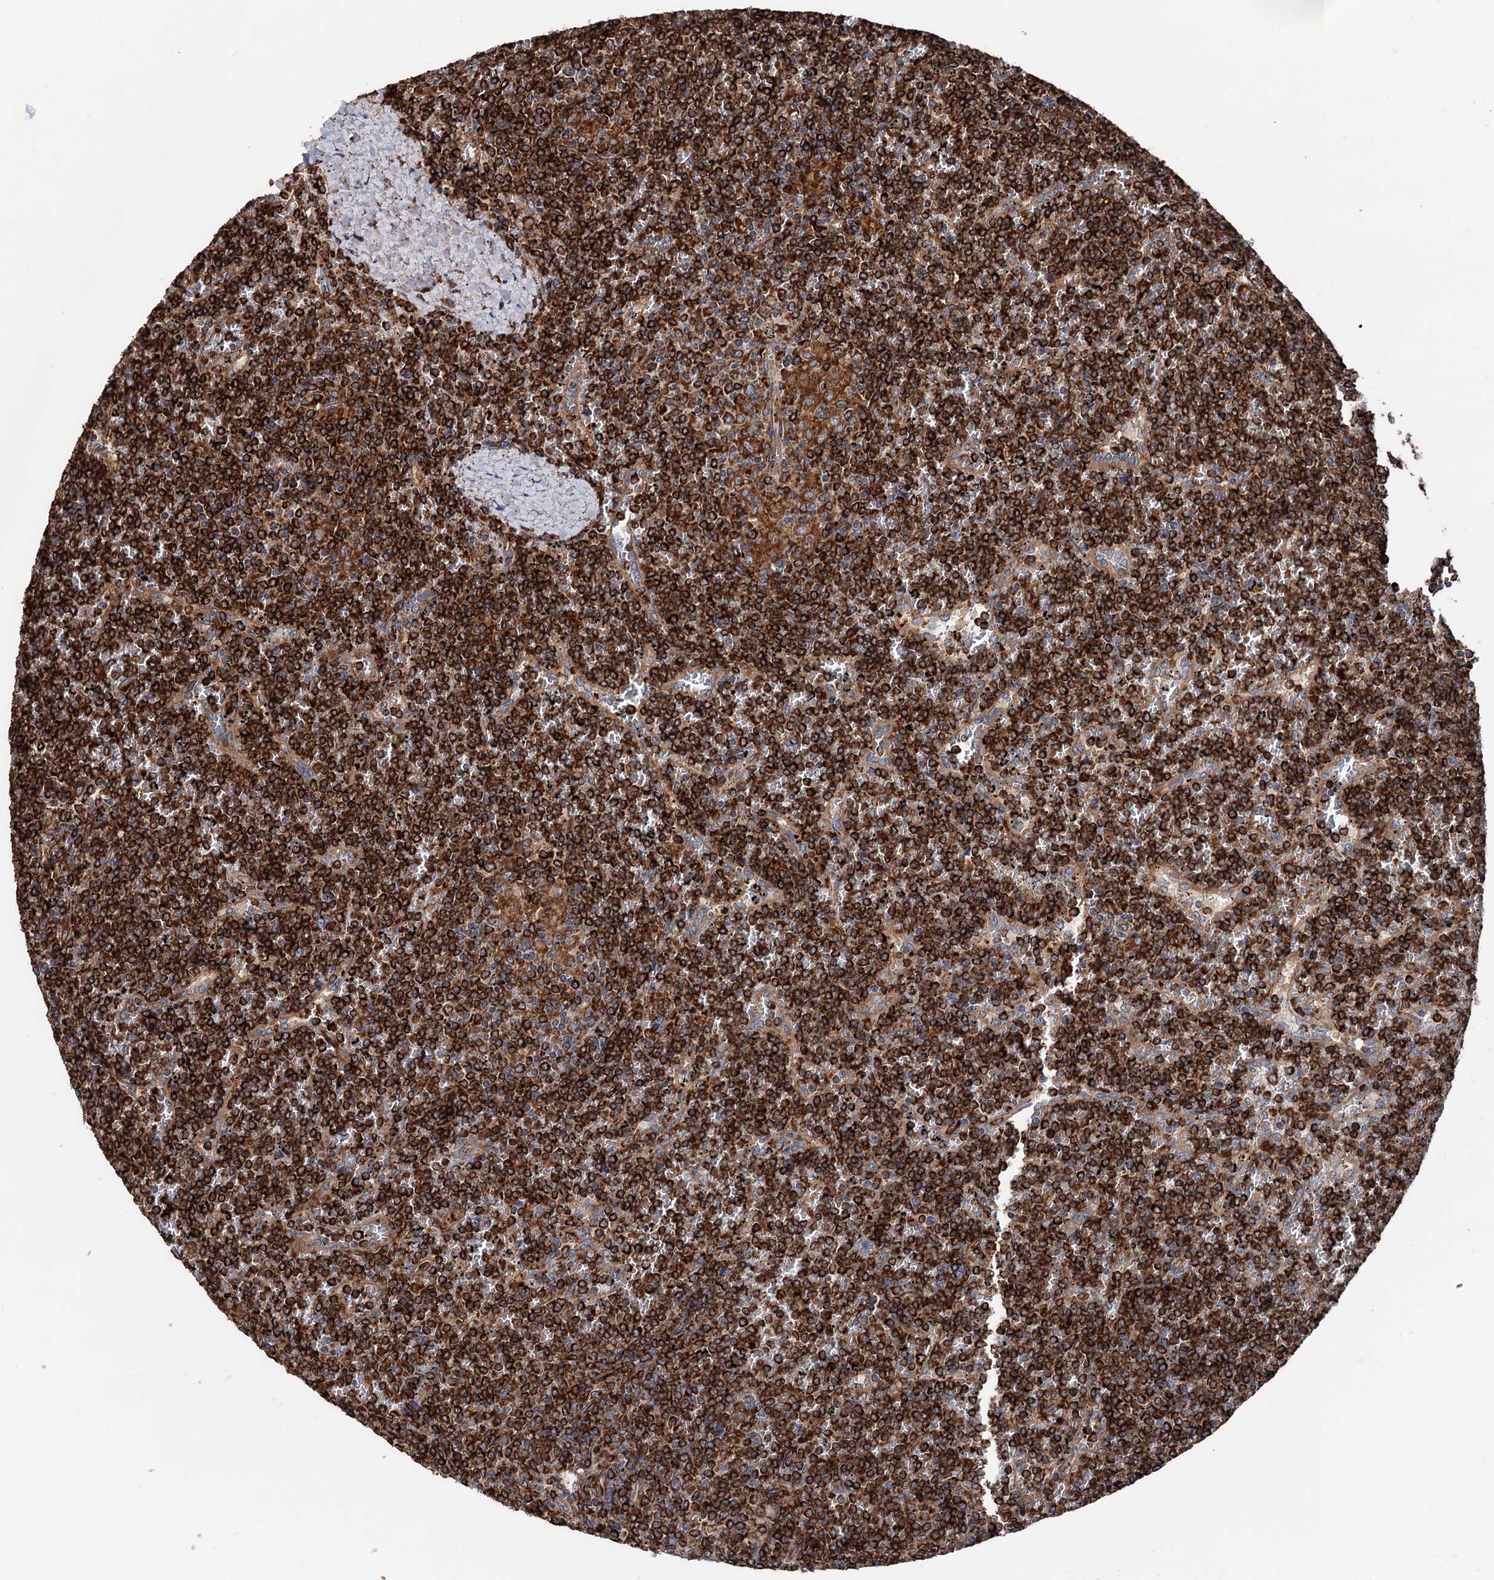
{"staining": {"intensity": "strong", "quantity": ">75%", "location": "cytoplasmic/membranous"}, "tissue": "lymphoma", "cell_type": "Tumor cells", "image_type": "cancer", "snomed": [{"axis": "morphology", "description": "Malignant lymphoma, non-Hodgkin's type, Low grade"}, {"axis": "topography", "description": "Spleen"}], "caption": "Low-grade malignant lymphoma, non-Hodgkin's type was stained to show a protein in brown. There is high levels of strong cytoplasmic/membranous expression in about >75% of tumor cells.", "gene": "ERP29", "patient": {"sex": "female", "age": 19}}